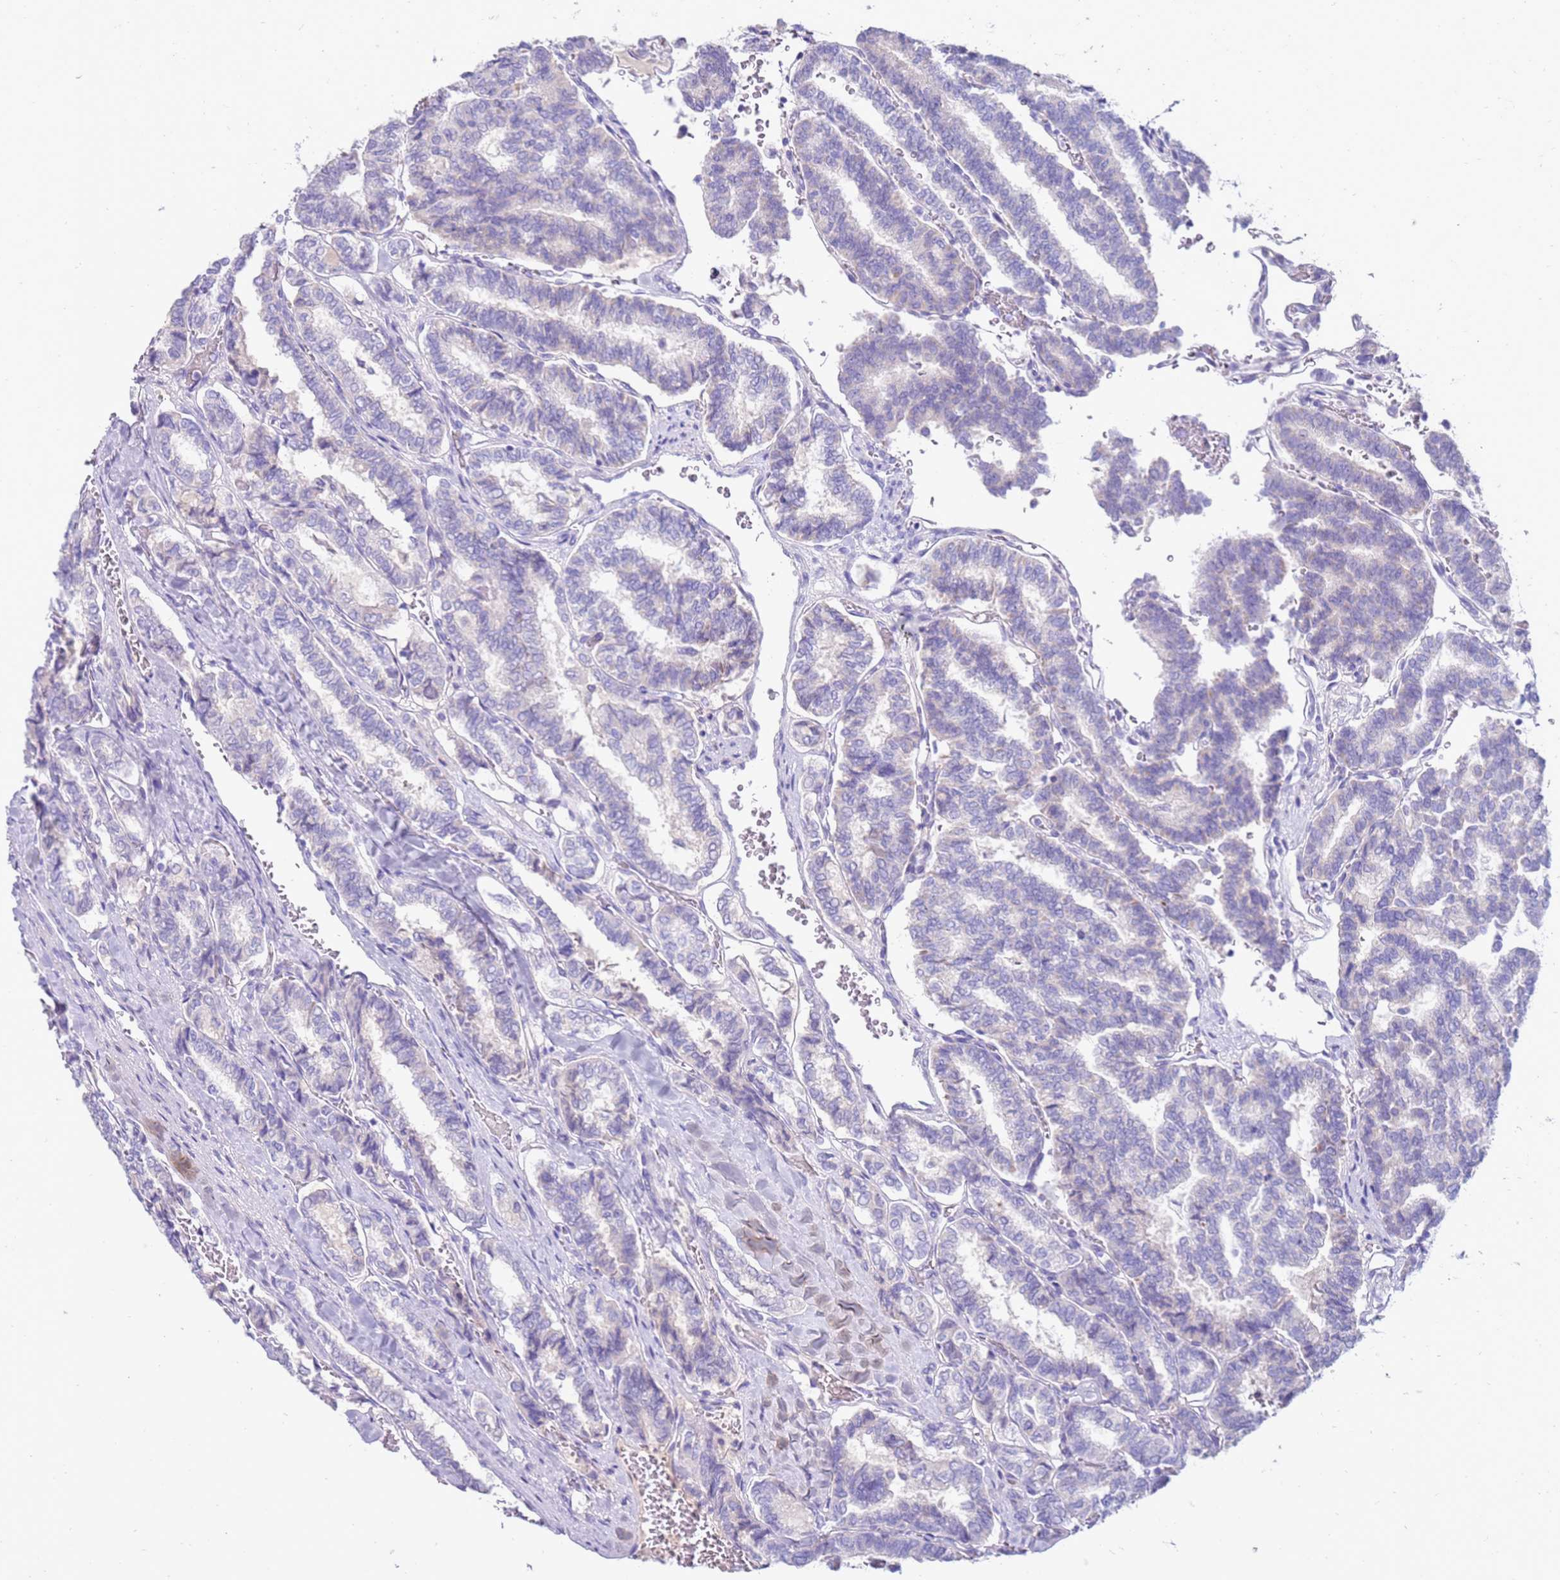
{"staining": {"intensity": "negative", "quantity": "none", "location": "none"}, "tissue": "thyroid cancer", "cell_type": "Tumor cells", "image_type": "cancer", "snomed": [{"axis": "morphology", "description": "Papillary adenocarcinoma, NOS"}, {"axis": "topography", "description": "Thyroid gland"}], "caption": "An immunohistochemistry (IHC) micrograph of thyroid cancer is shown. There is no staining in tumor cells of thyroid cancer.", "gene": "EVPLL", "patient": {"sex": "female", "age": 35}}